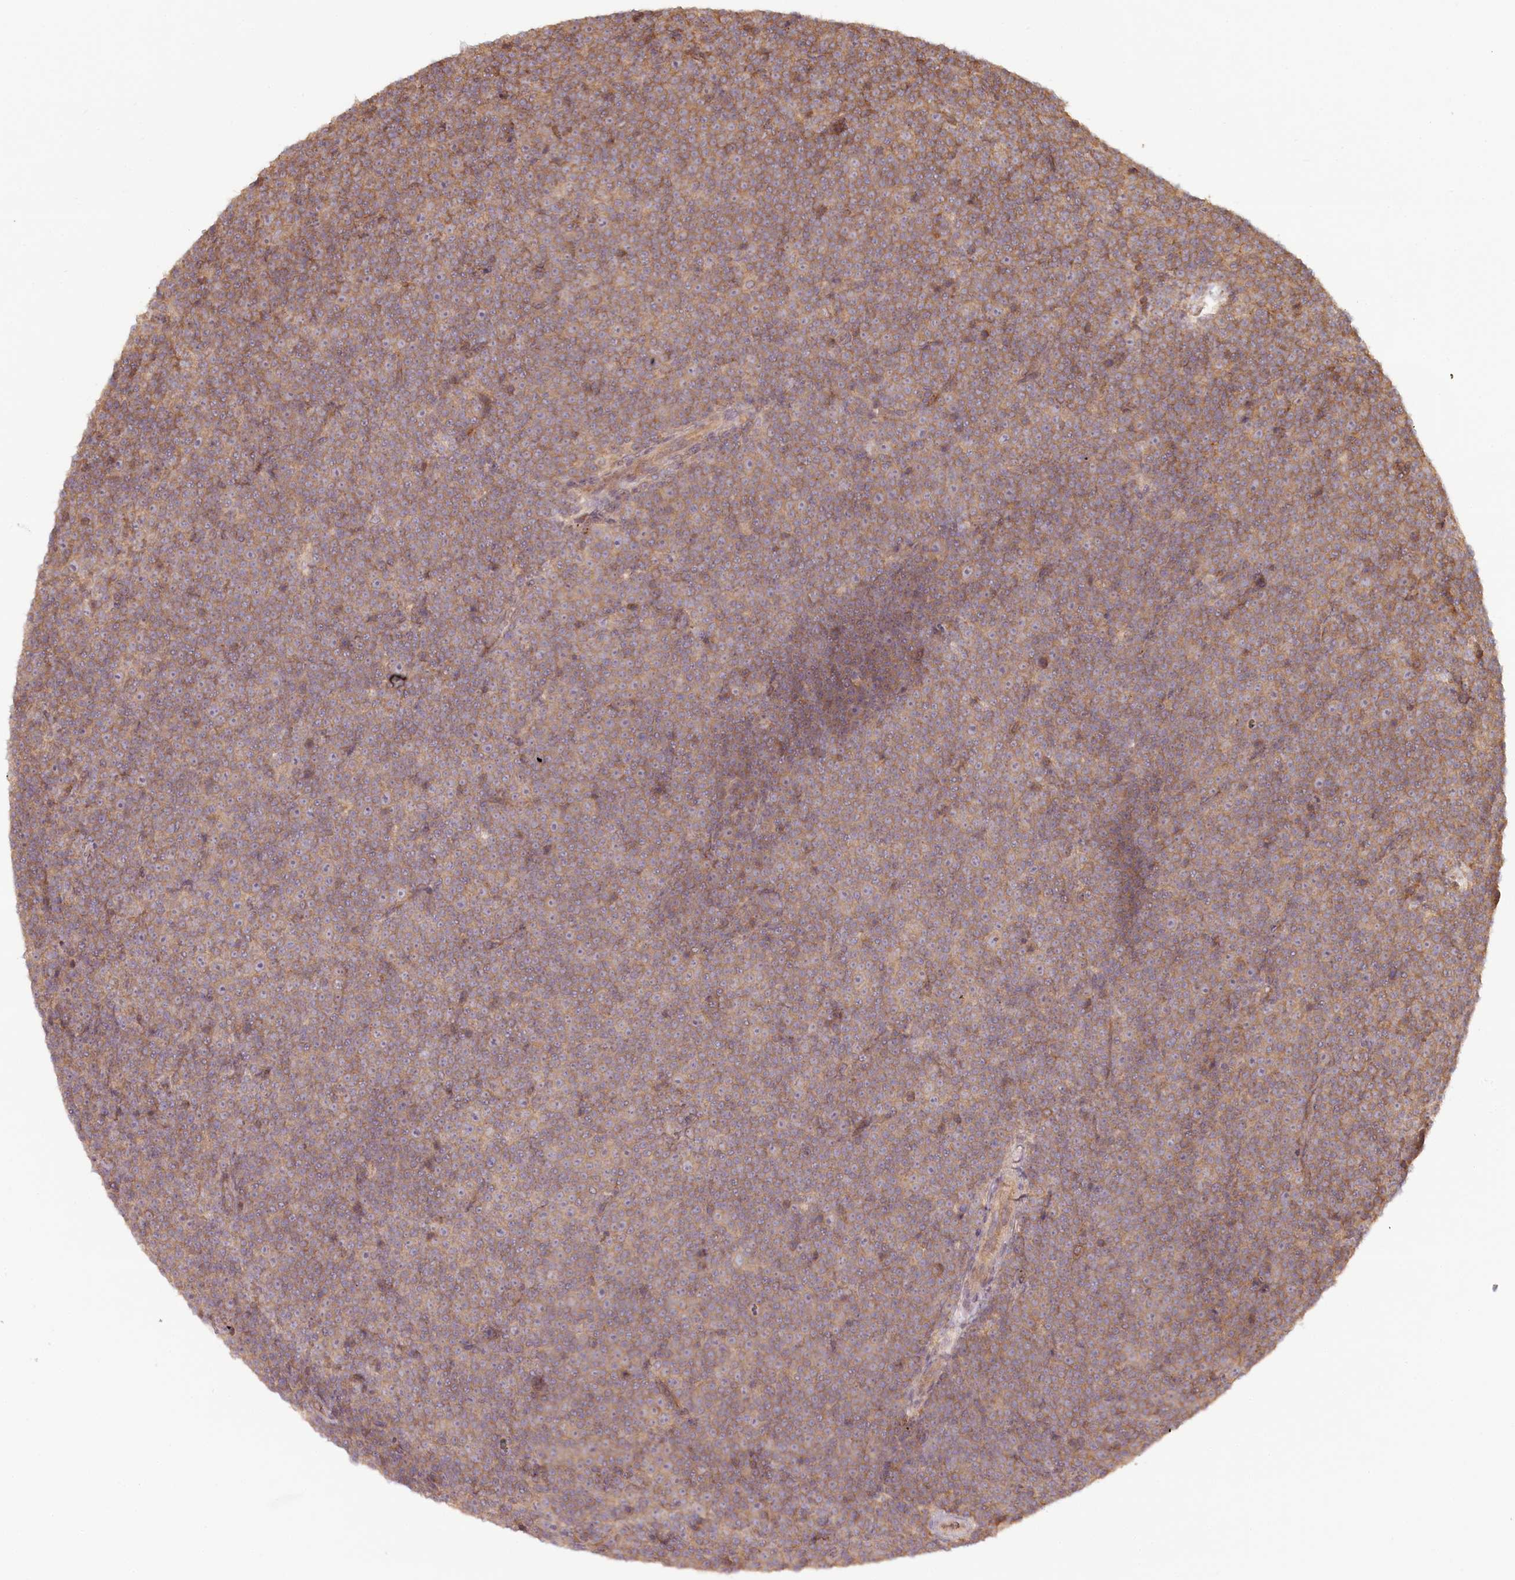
{"staining": {"intensity": "weak", "quantity": ">75%", "location": "cytoplasmic/membranous"}, "tissue": "lymphoma", "cell_type": "Tumor cells", "image_type": "cancer", "snomed": [{"axis": "morphology", "description": "Malignant lymphoma, non-Hodgkin's type, Low grade"}, {"axis": "topography", "description": "Lymph node"}], "caption": "A brown stain shows weak cytoplasmic/membranous positivity of a protein in human lymphoma tumor cells.", "gene": "TMIE", "patient": {"sex": "female", "age": 67}}